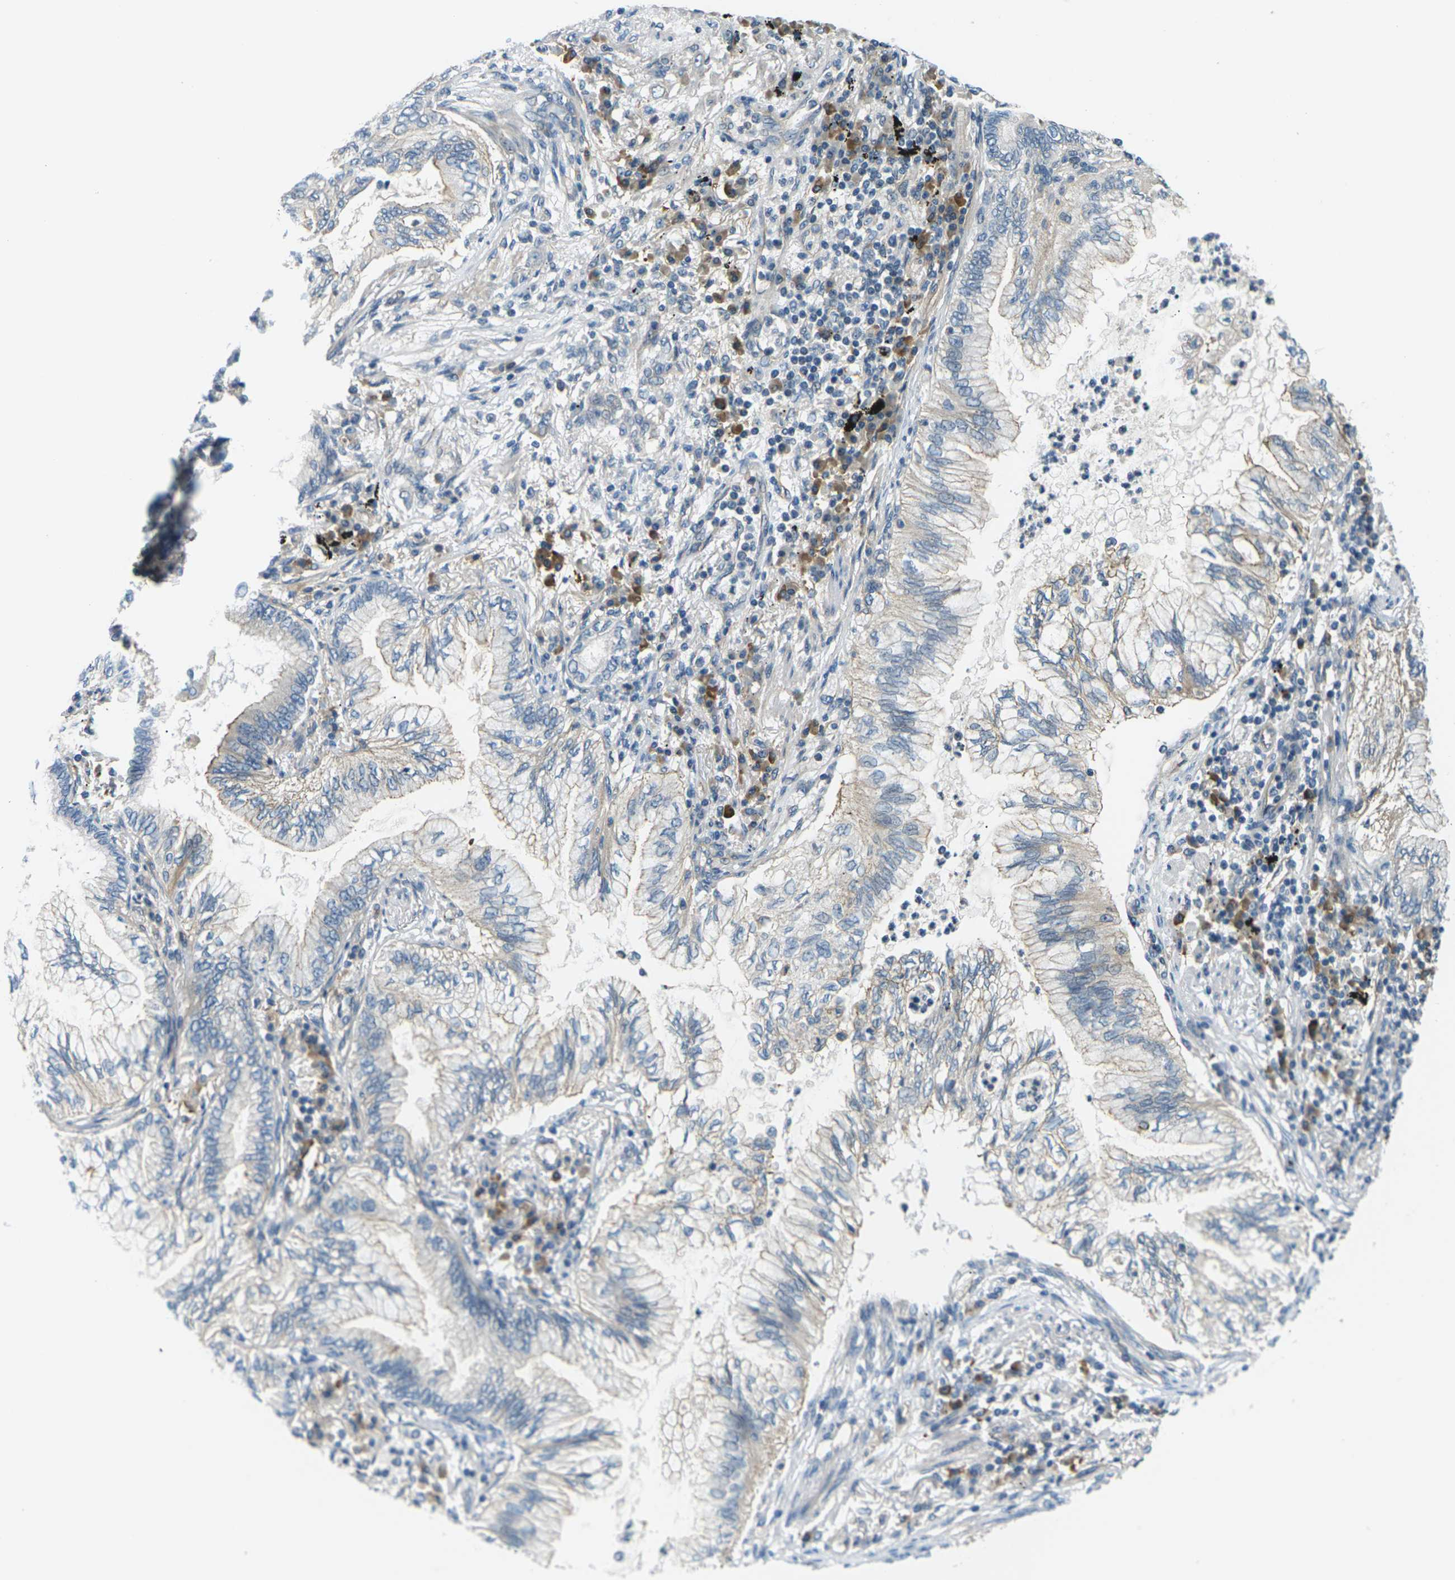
{"staining": {"intensity": "weak", "quantity": "<25%", "location": "cytoplasmic/membranous"}, "tissue": "lung cancer", "cell_type": "Tumor cells", "image_type": "cancer", "snomed": [{"axis": "morphology", "description": "Normal tissue, NOS"}, {"axis": "morphology", "description": "Adenocarcinoma, NOS"}, {"axis": "topography", "description": "Bronchus"}, {"axis": "topography", "description": "Lung"}], "caption": "Tumor cells show no significant positivity in adenocarcinoma (lung). (Immunohistochemistry, brightfield microscopy, high magnification).", "gene": "SLC13A3", "patient": {"sex": "female", "age": 70}}